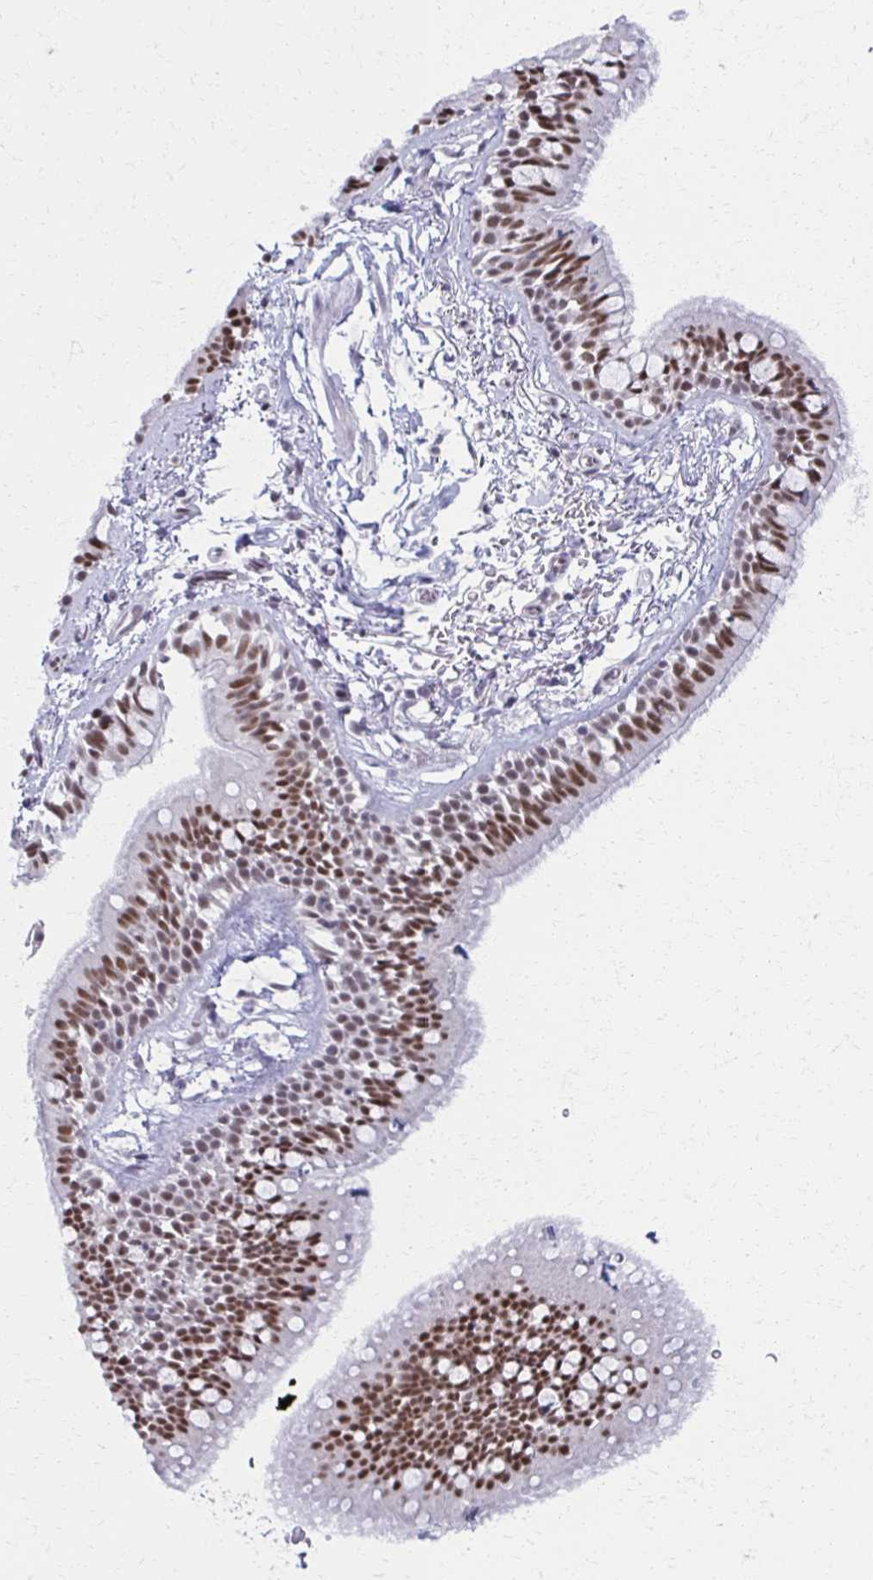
{"staining": {"intensity": "moderate", "quantity": ">75%", "location": "nuclear"}, "tissue": "bronchus", "cell_type": "Respiratory epithelial cells", "image_type": "normal", "snomed": [{"axis": "morphology", "description": "Normal tissue, NOS"}, {"axis": "topography", "description": "Lymph node"}, {"axis": "topography", "description": "Cartilage tissue"}, {"axis": "topography", "description": "Bronchus"}], "caption": "IHC staining of unremarkable bronchus, which displays medium levels of moderate nuclear expression in about >75% of respiratory epithelial cells indicating moderate nuclear protein staining. The staining was performed using DAB (3,3'-diaminobenzidine) (brown) for protein detection and nuclei were counterstained in hematoxylin (blue).", "gene": "IRF7", "patient": {"sex": "female", "age": 70}}